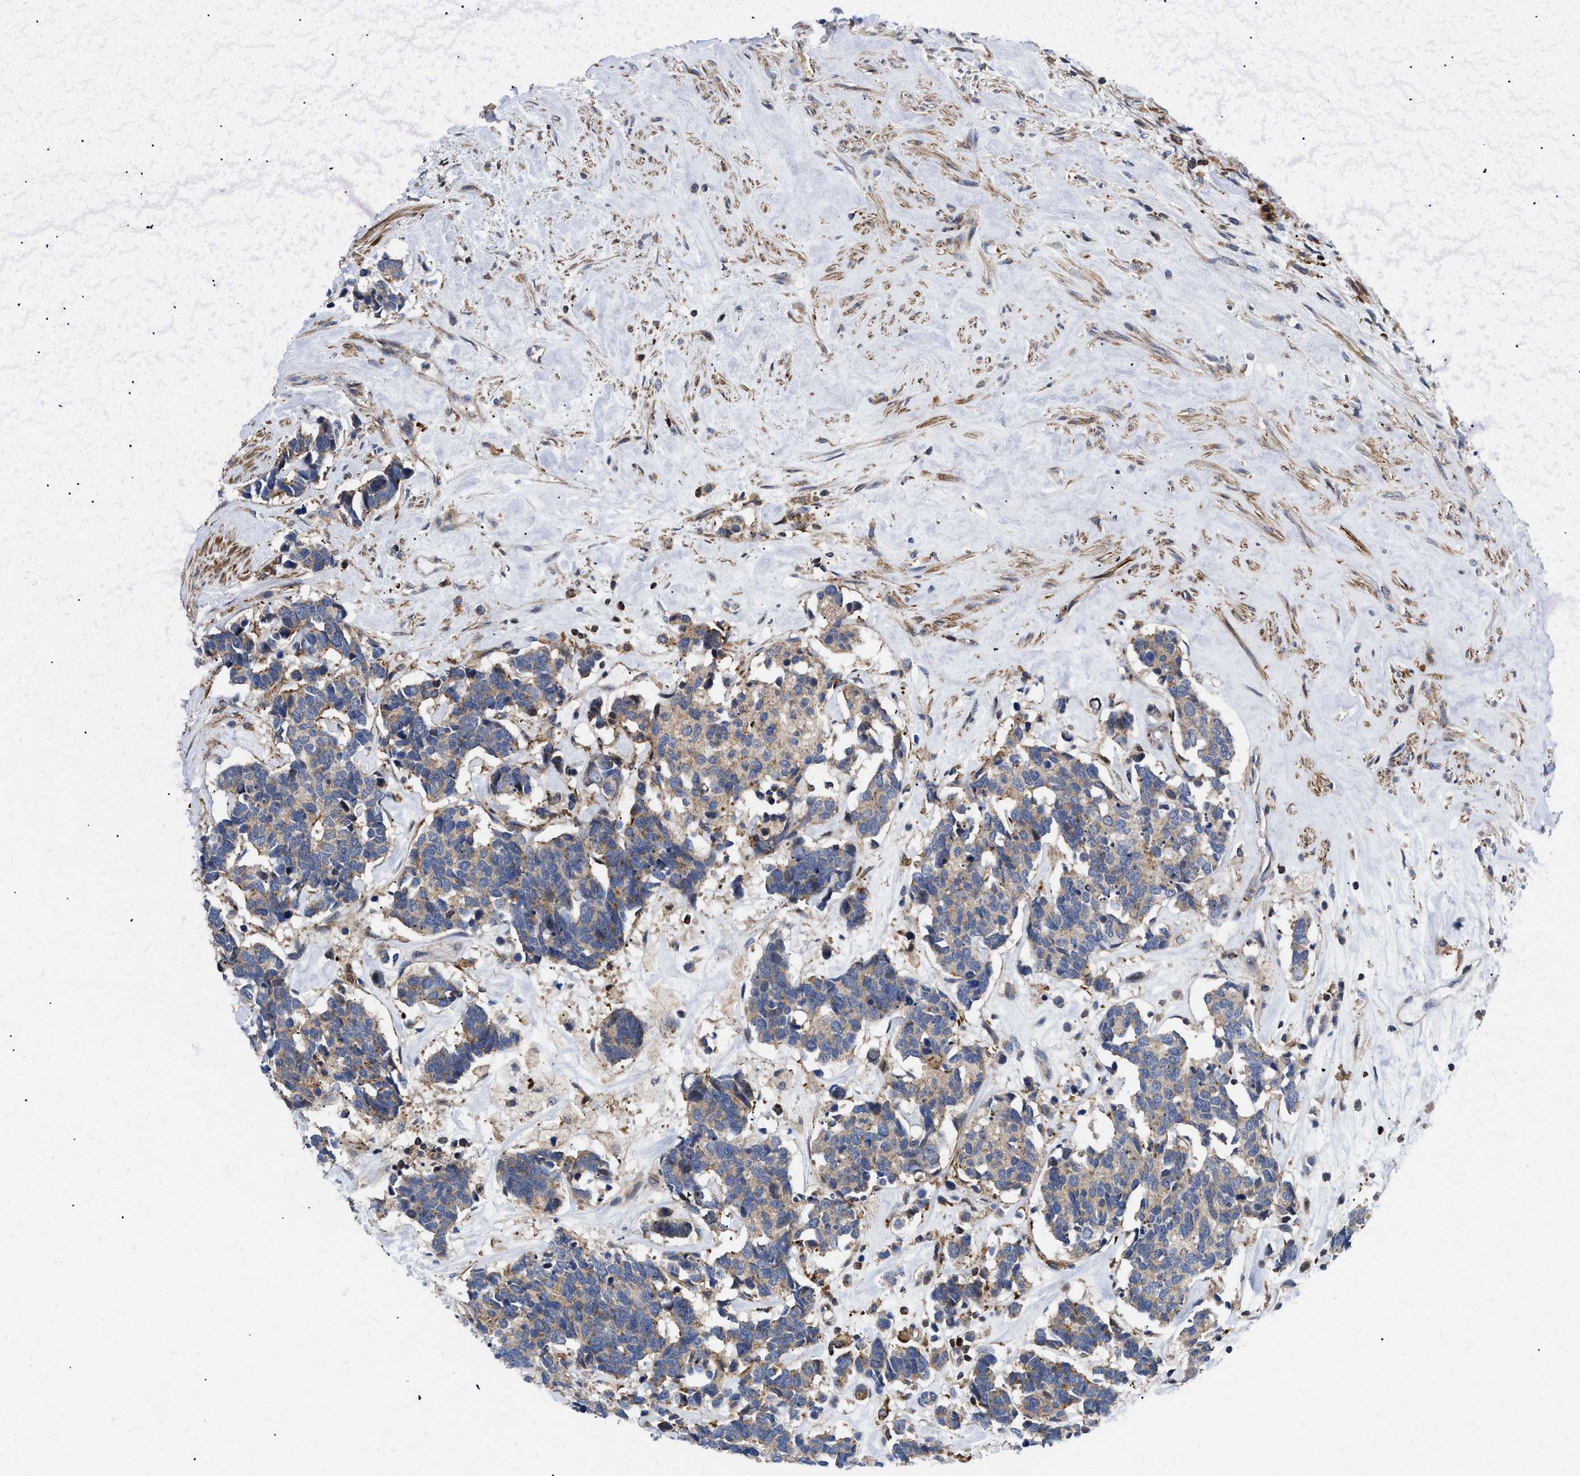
{"staining": {"intensity": "moderate", "quantity": ">75%", "location": "cytoplasmic/membranous"}, "tissue": "carcinoid", "cell_type": "Tumor cells", "image_type": "cancer", "snomed": [{"axis": "morphology", "description": "Carcinoma, NOS"}, {"axis": "morphology", "description": "Carcinoid, malignant, NOS"}, {"axis": "topography", "description": "Urinary bladder"}], "caption": "IHC of human malignant carcinoid displays medium levels of moderate cytoplasmic/membranous positivity in approximately >75% of tumor cells. The protein is stained brown, and the nuclei are stained in blue (DAB (3,3'-diaminobenzidine) IHC with brightfield microscopy, high magnification).", "gene": "SPAST", "patient": {"sex": "male", "age": 57}}